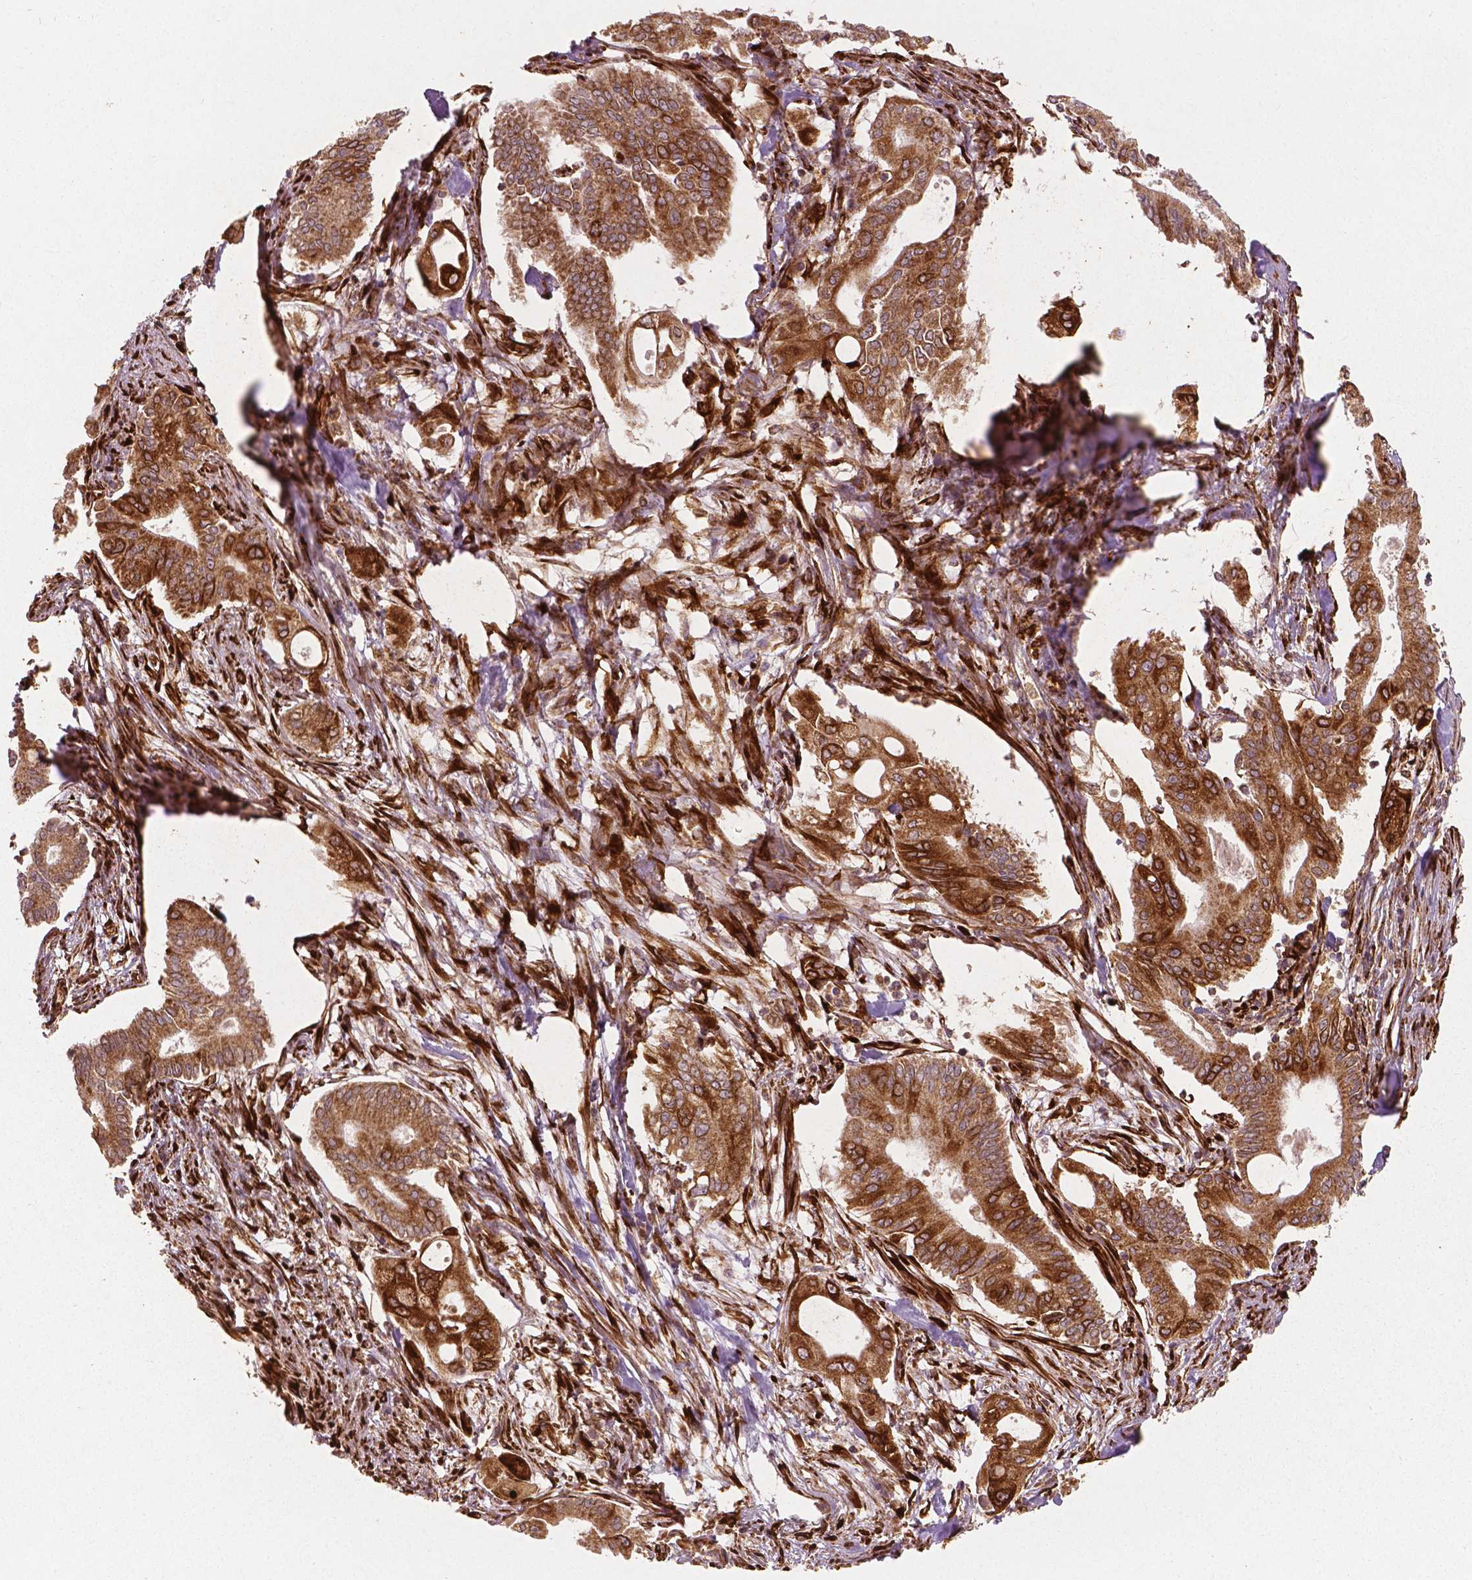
{"staining": {"intensity": "strong", "quantity": ">75%", "location": "cytoplasmic/membranous"}, "tissue": "pancreatic cancer", "cell_type": "Tumor cells", "image_type": "cancer", "snomed": [{"axis": "morphology", "description": "Adenocarcinoma, NOS"}, {"axis": "topography", "description": "Pancreas"}], "caption": "Approximately >75% of tumor cells in adenocarcinoma (pancreatic) demonstrate strong cytoplasmic/membranous protein staining as visualized by brown immunohistochemical staining.", "gene": "PGAM5", "patient": {"sex": "female", "age": 68}}